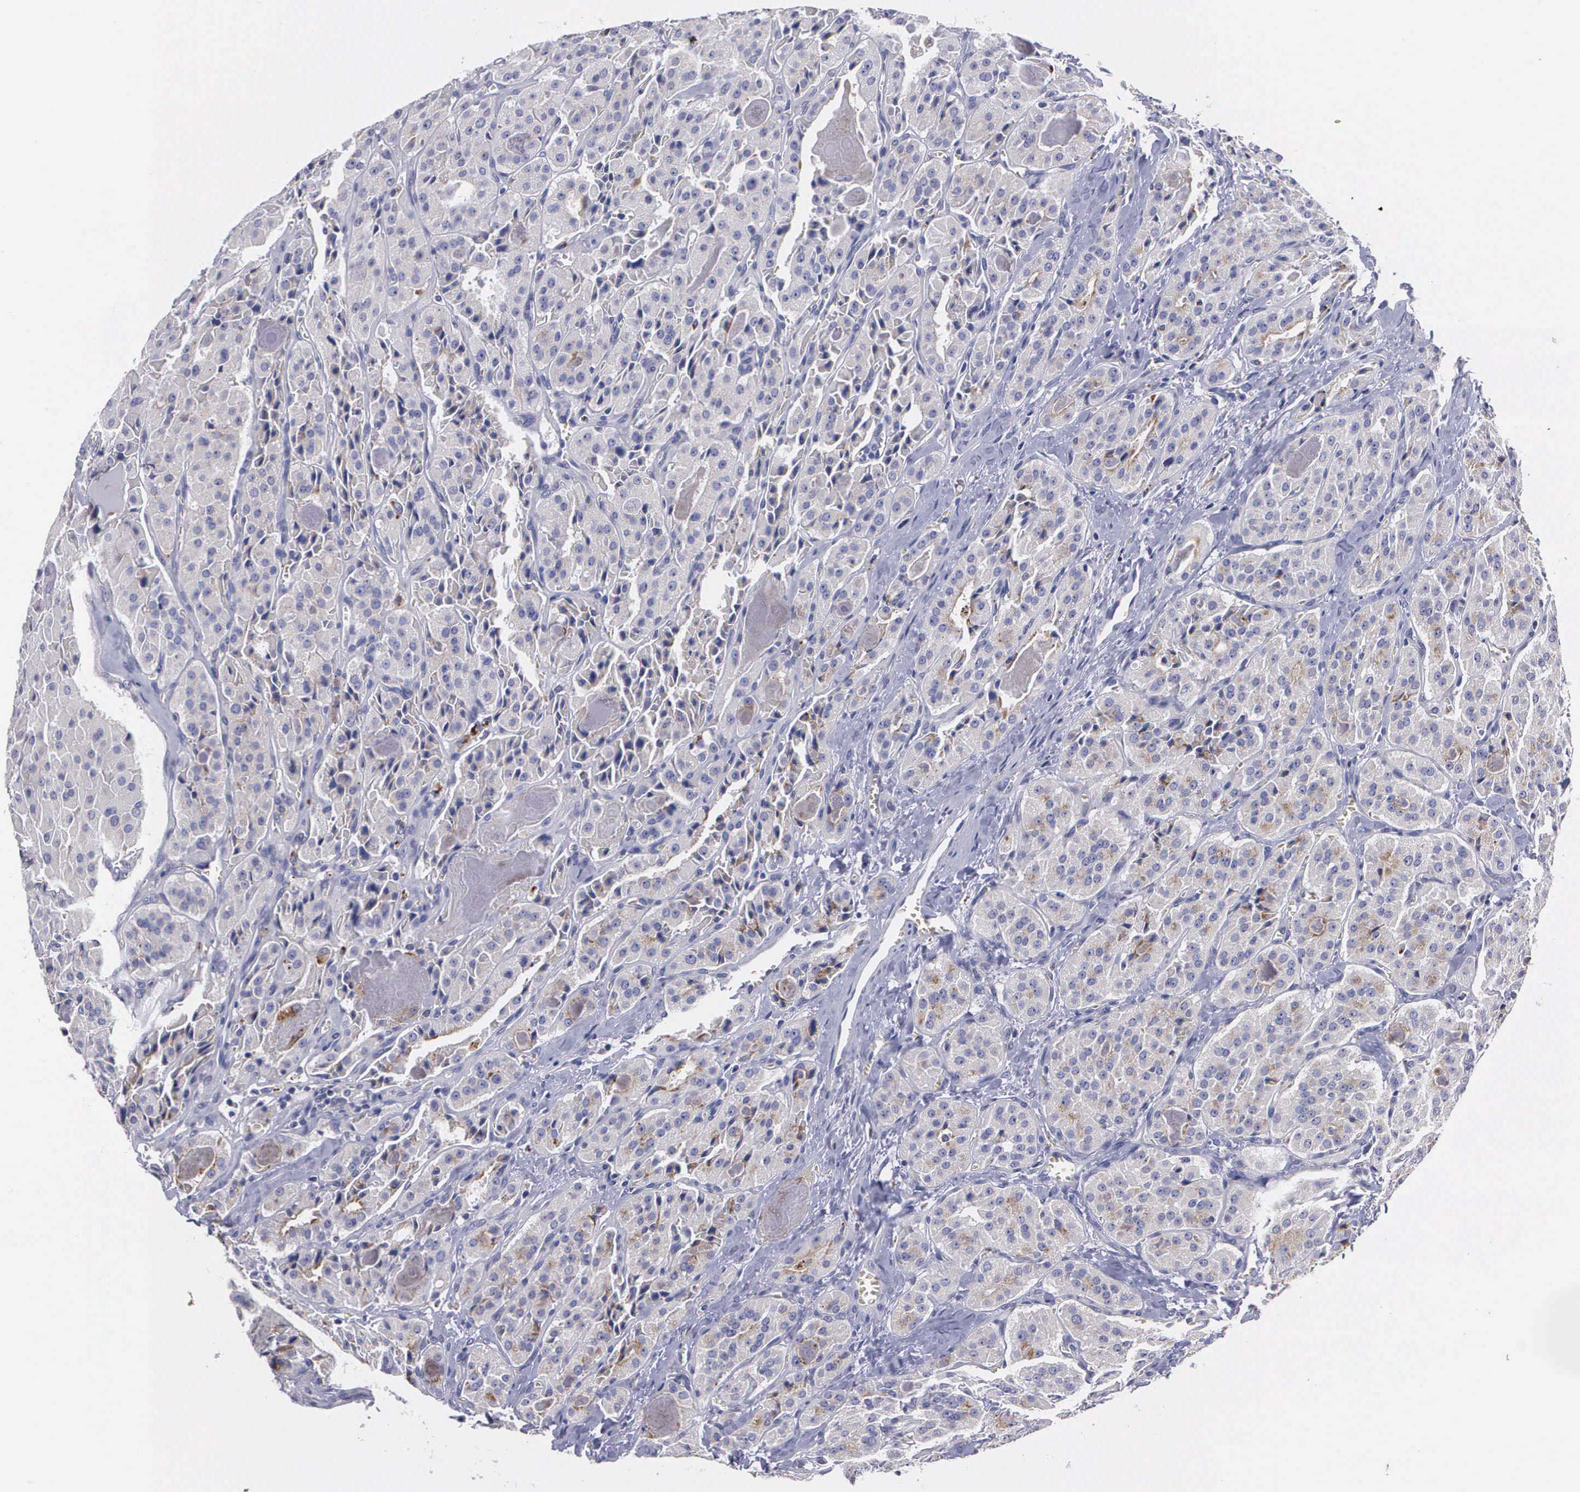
{"staining": {"intensity": "weak", "quantity": "<25%", "location": "cytoplasmic/membranous"}, "tissue": "thyroid cancer", "cell_type": "Tumor cells", "image_type": "cancer", "snomed": [{"axis": "morphology", "description": "Carcinoma, NOS"}, {"axis": "topography", "description": "Thyroid gland"}], "caption": "Carcinoma (thyroid) stained for a protein using IHC shows no expression tumor cells.", "gene": "CRELD2", "patient": {"sex": "male", "age": 76}}